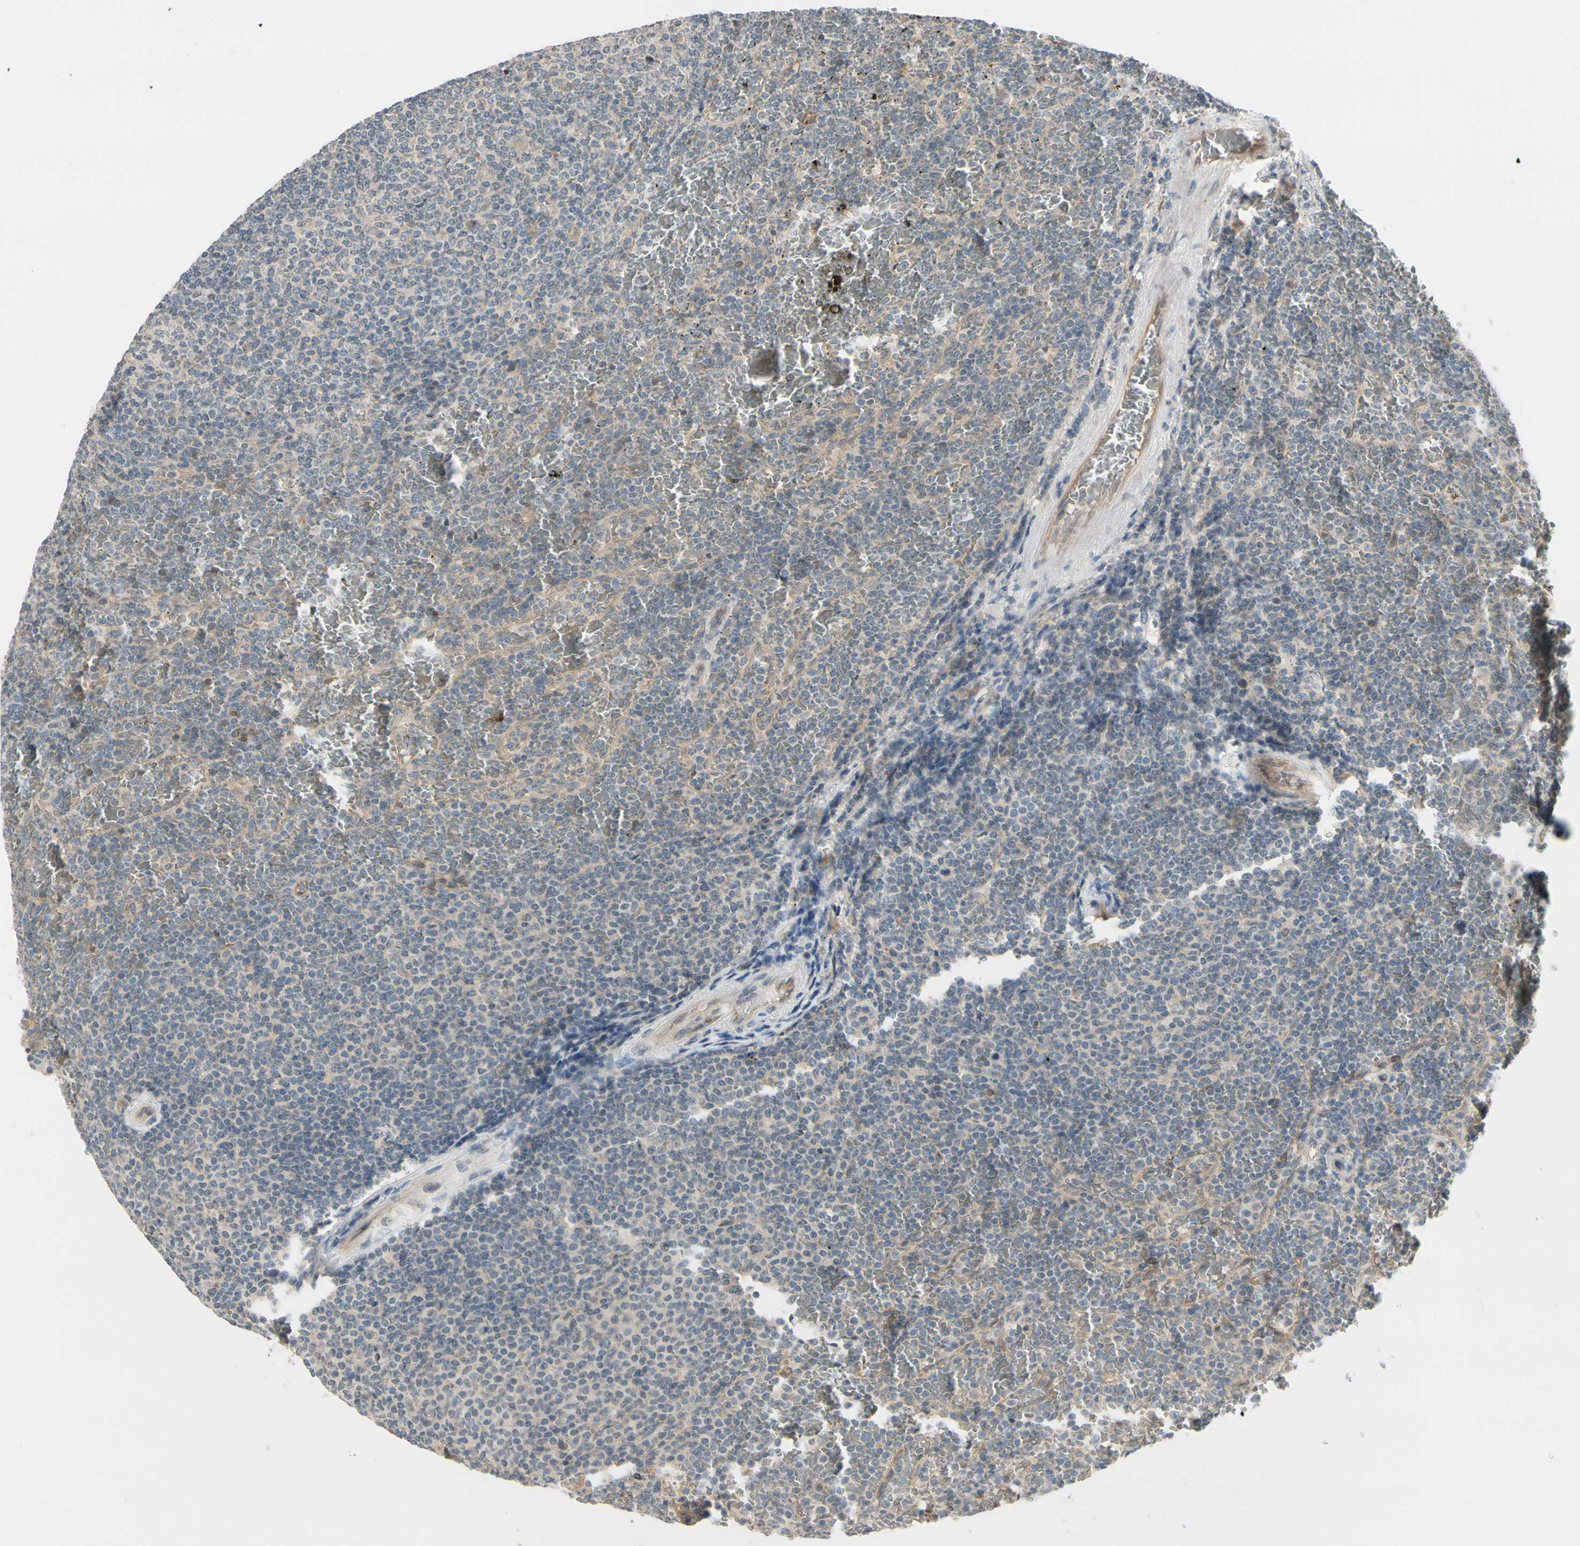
{"staining": {"intensity": "negative", "quantity": "none", "location": "none"}, "tissue": "lymphoma", "cell_type": "Tumor cells", "image_type": "cancer", "snomed": [{"axis": "morphology", "description": "Malignant lymphoma, non-Hodgkin's type, Low grade"}, {"axis": "topography", "description": "Spleen"}], "caption": "Low-grade malignant lymphoma, non-Hodgkin's type was stained to show a protein in brown. There is no significant expression in tumor cells.", "gene": "FGF10", "patient": {"sex": "female", "age": 77}}